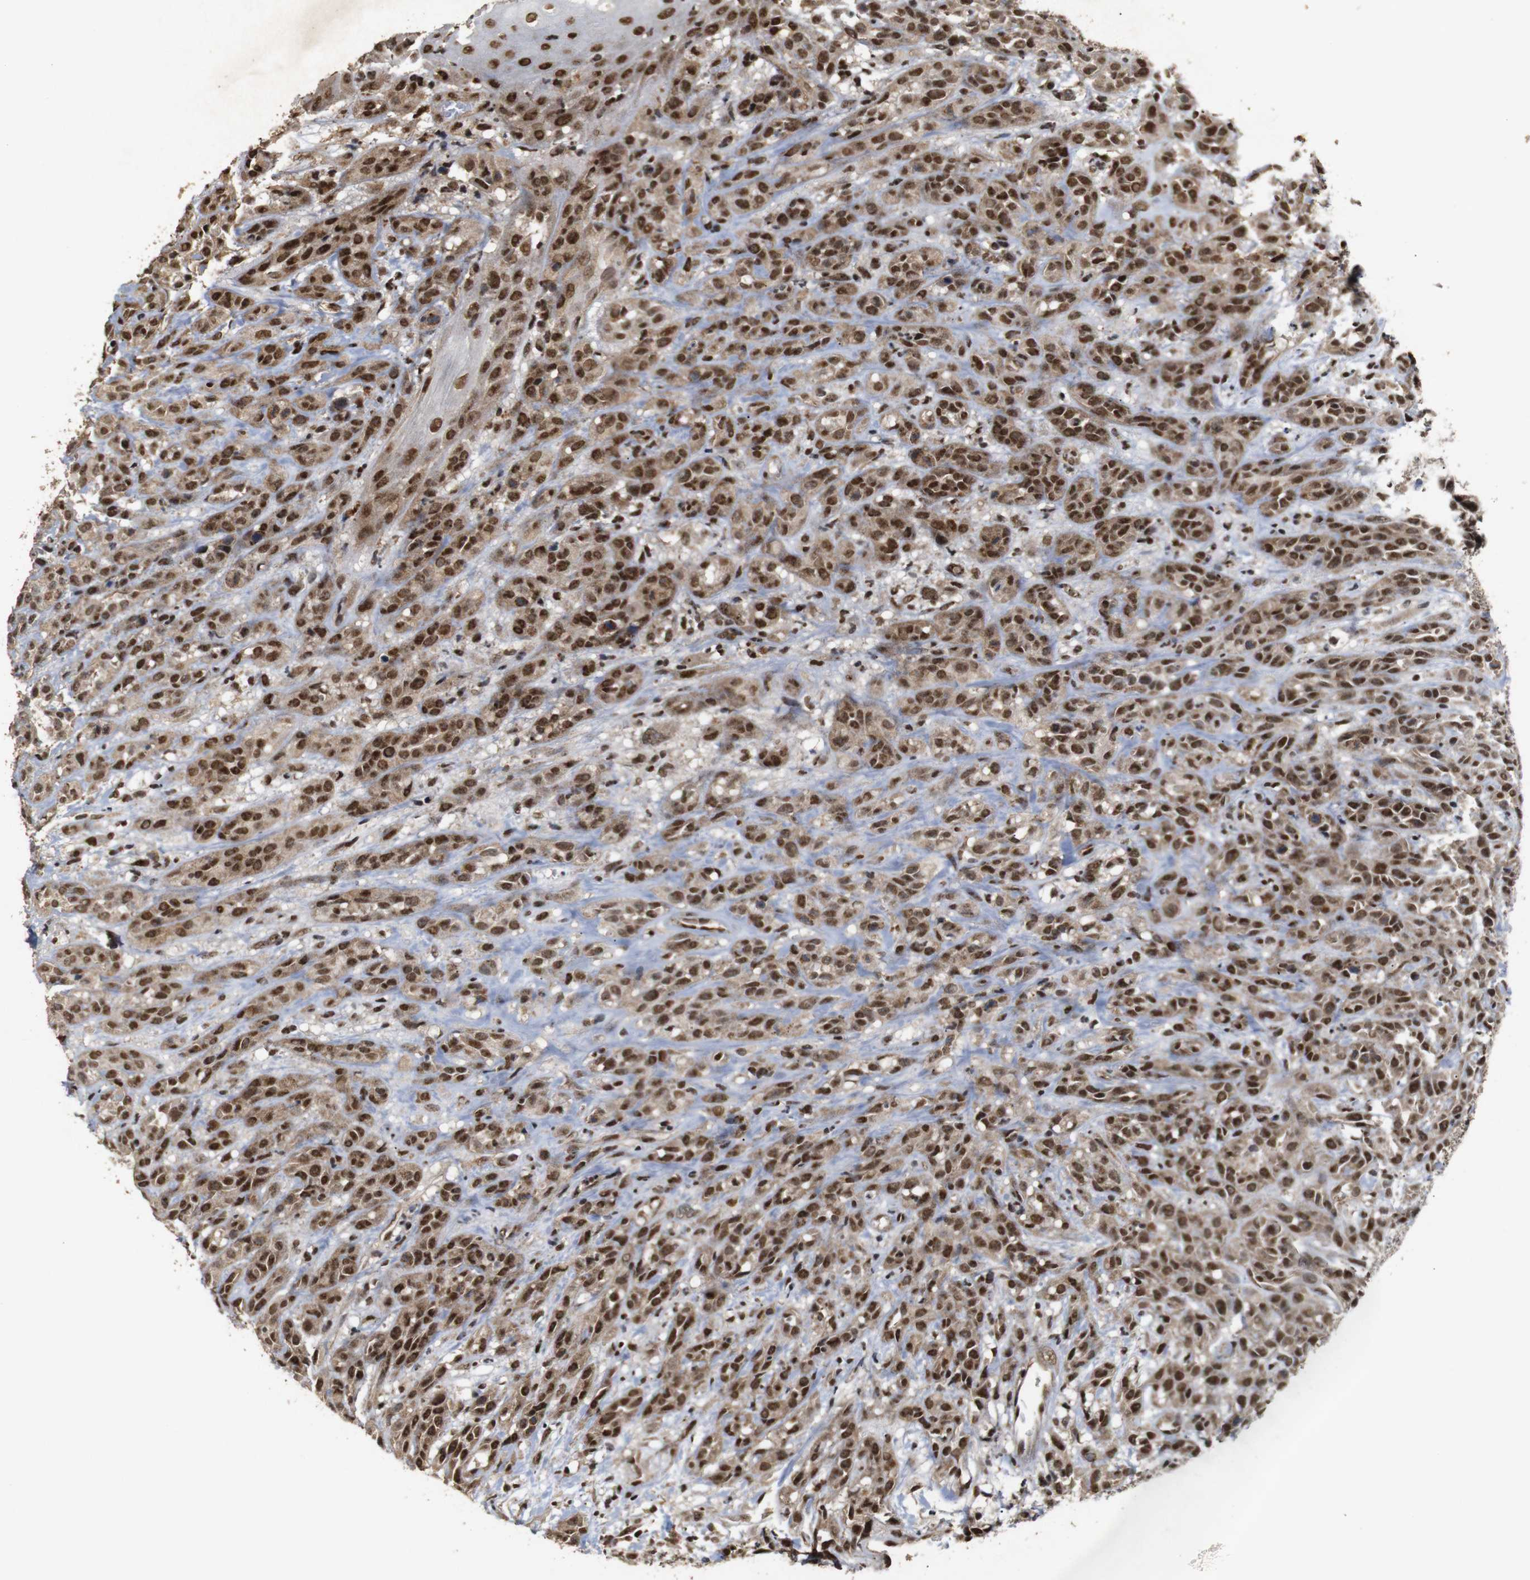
{"staining": {"intensity": "moderate", "quantity": ">75%", "location": "cytoplasmic/membranous,nuclear"}, "tissue": "head and neck cancer", "cell_type": "Tumor cells", "image_type": "cancer", "snomed": [{"axis": "morphology", "description": "Normal tissue, NOS"}, {"axis": "morphology", "description": "Squamous cell carcinoma, NOS"}, {"axis": "topography", "description": "Cartilage tissue"}, {"axis": "topography", "description": "Head-Neck"}], "caption": "This photomicrograph reveals immunohistochemistry (IHC) staining of human head and neck squamous cell carcinoma, with medium moderate cytoplasmic/membranous and nuclear staining in approximately >75% of tumor cells.", "gene": "PYM1", "patient": {"sex": "male", "age": 62}}